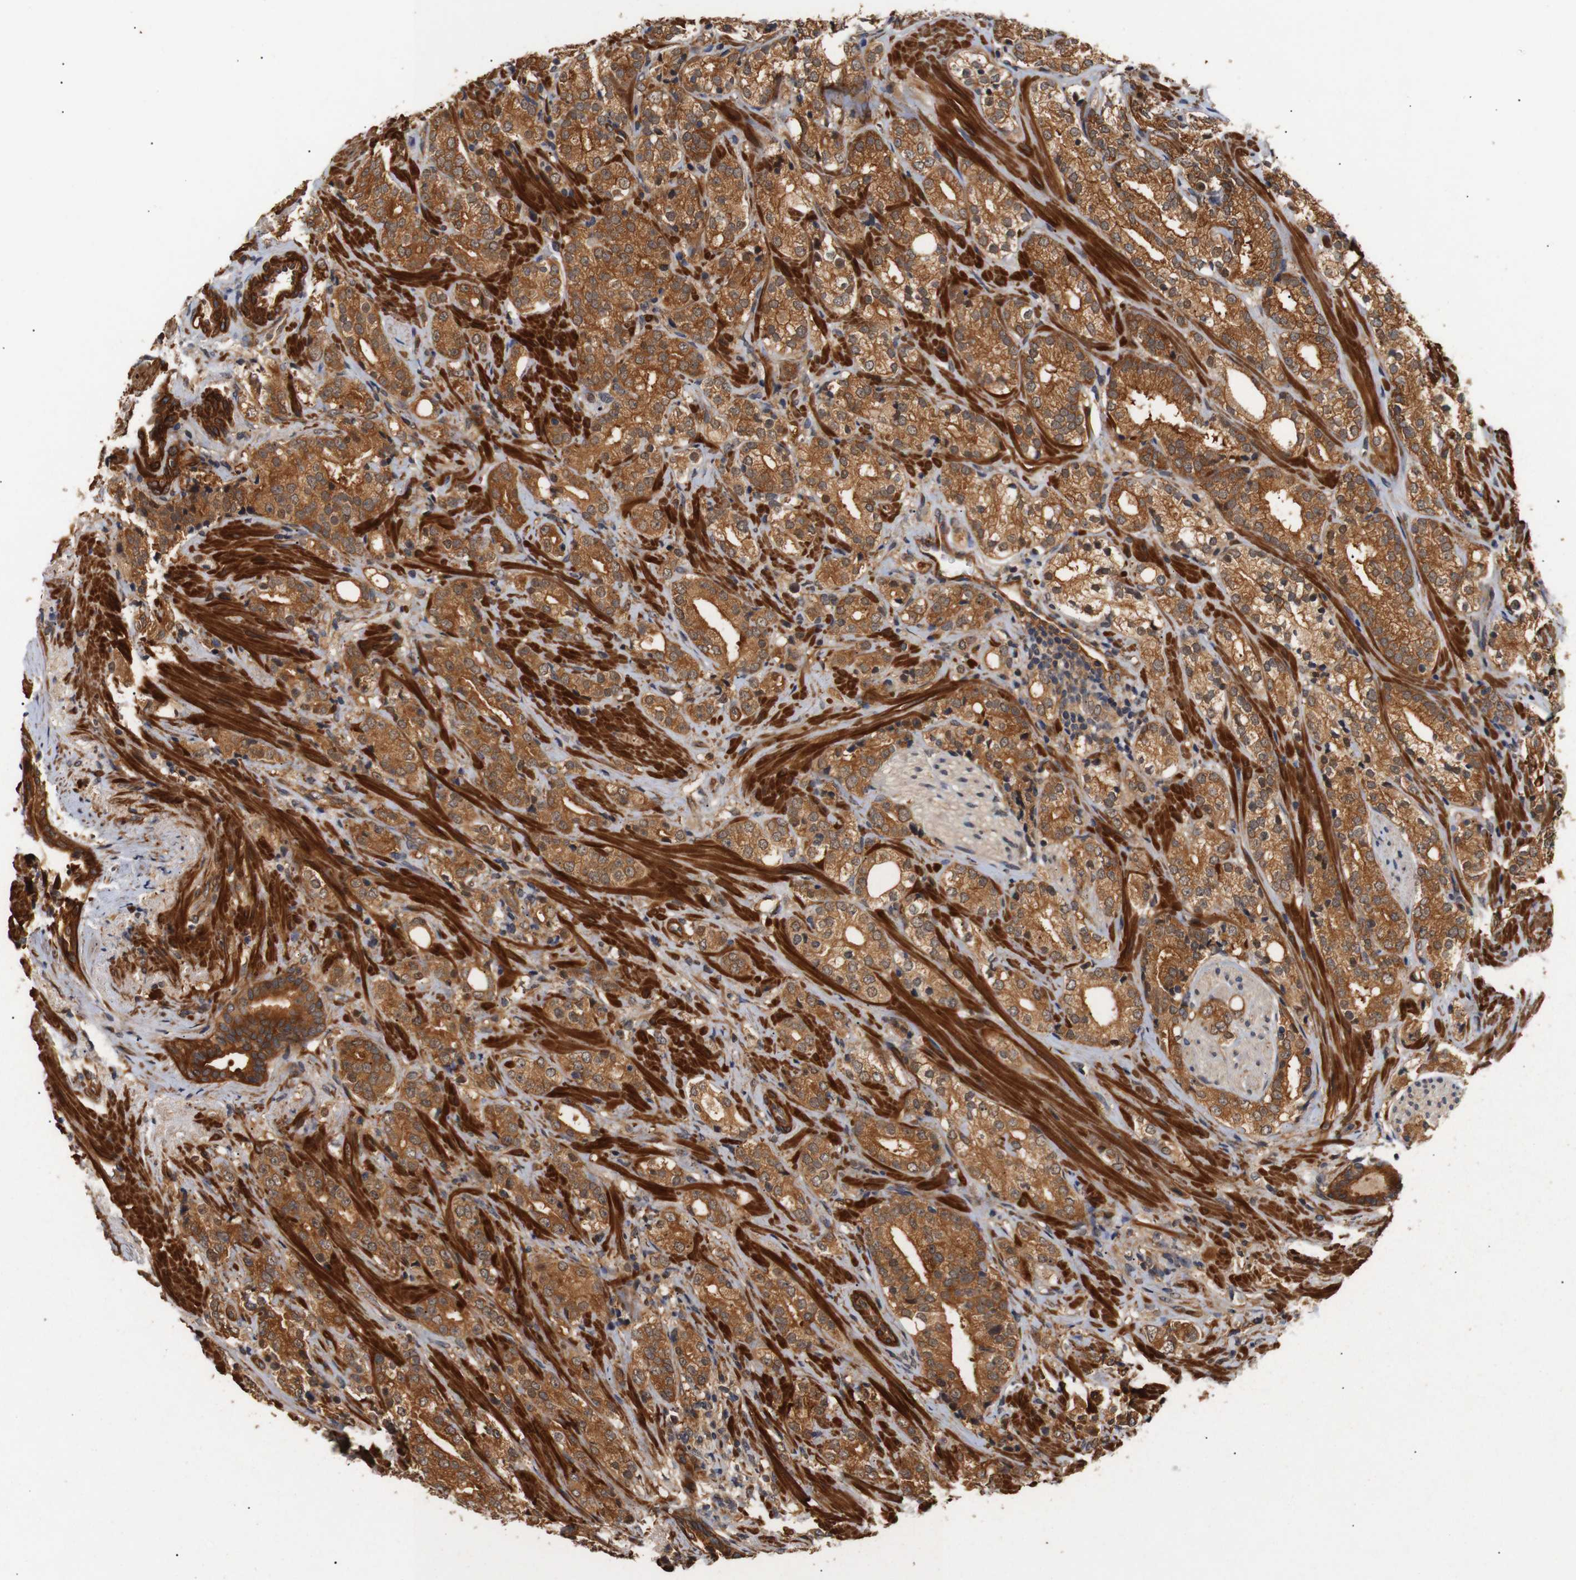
{"staining": {"intensity": "strong", "quantity": ">75%", "location": "cytoplasmic/membranous"}, "tissue": "prostate cancer", "cell_type": "Tumor cells", "image_type": "cancer", "snomed": [{"axis": "morphology", "description": "Adenocarcinoma, High grade"}, {"axis": "topography", "description": "Prostate"}], "caption": "Tumor cells exhibit high levels of strong cytoplasmic/membranous staining in approximately >75% of cells in prostate cancer.", "gene": "PAWR", "patient": {"sex": "male", "age": 71}}